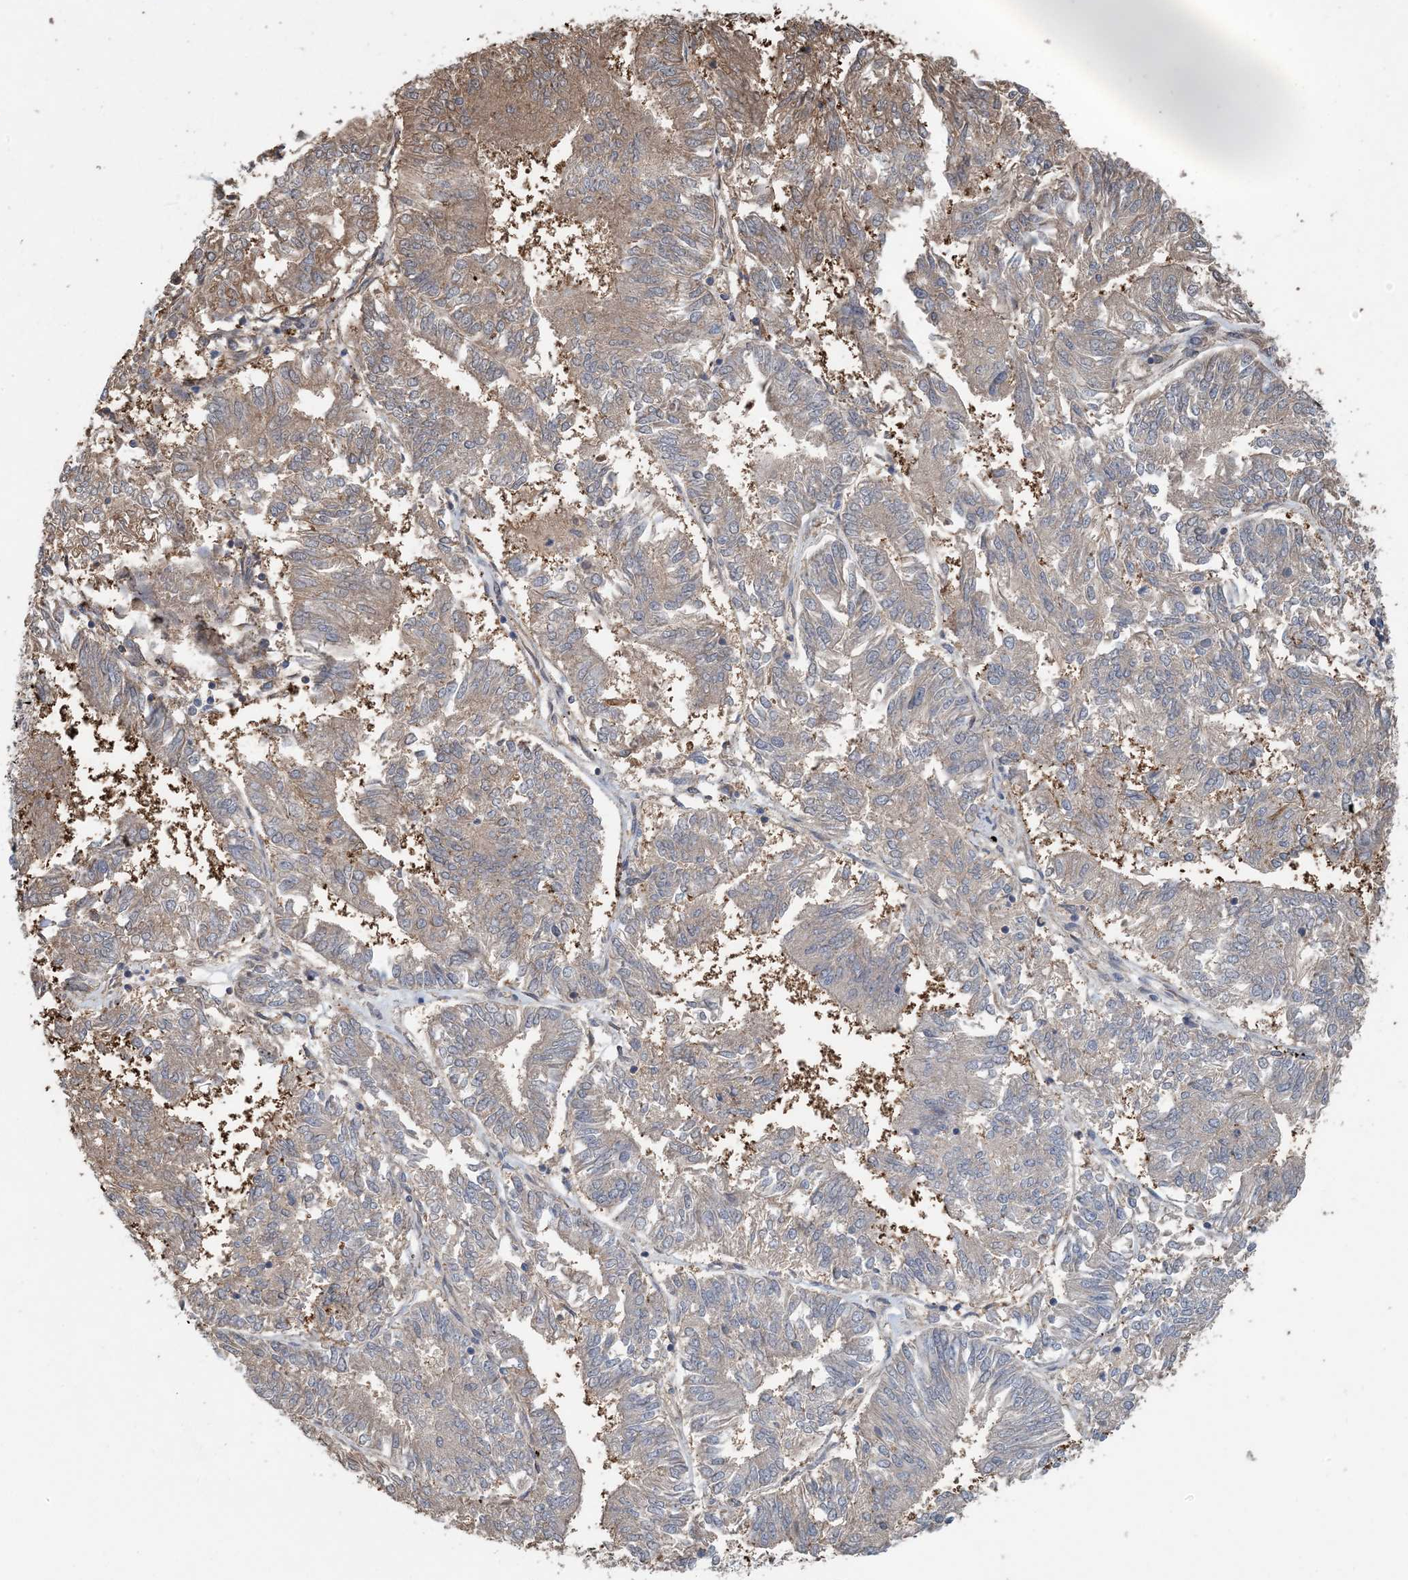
{"staining": {"intensity": "weak", "quantity": "25%-75%", "location": "cytoplasmic/membranous"}, "tissue": "endometrial cancer", "cell_type": "Tumor cells", "image_type": "cancer", "snomed": [{"axis": "morphology", "description": "Adenocarcinoma, NOS"}, {"axis": "topography", "description": "Endometrium"}], "caption": "Tumor cells demonstrate weak cytoplasmic/membranous expression in about 25%-75% of cells in adenocarcinoma (endometrial).", "gene": "HIKESHI", "patient": {"sex": "female", "age": 58}}